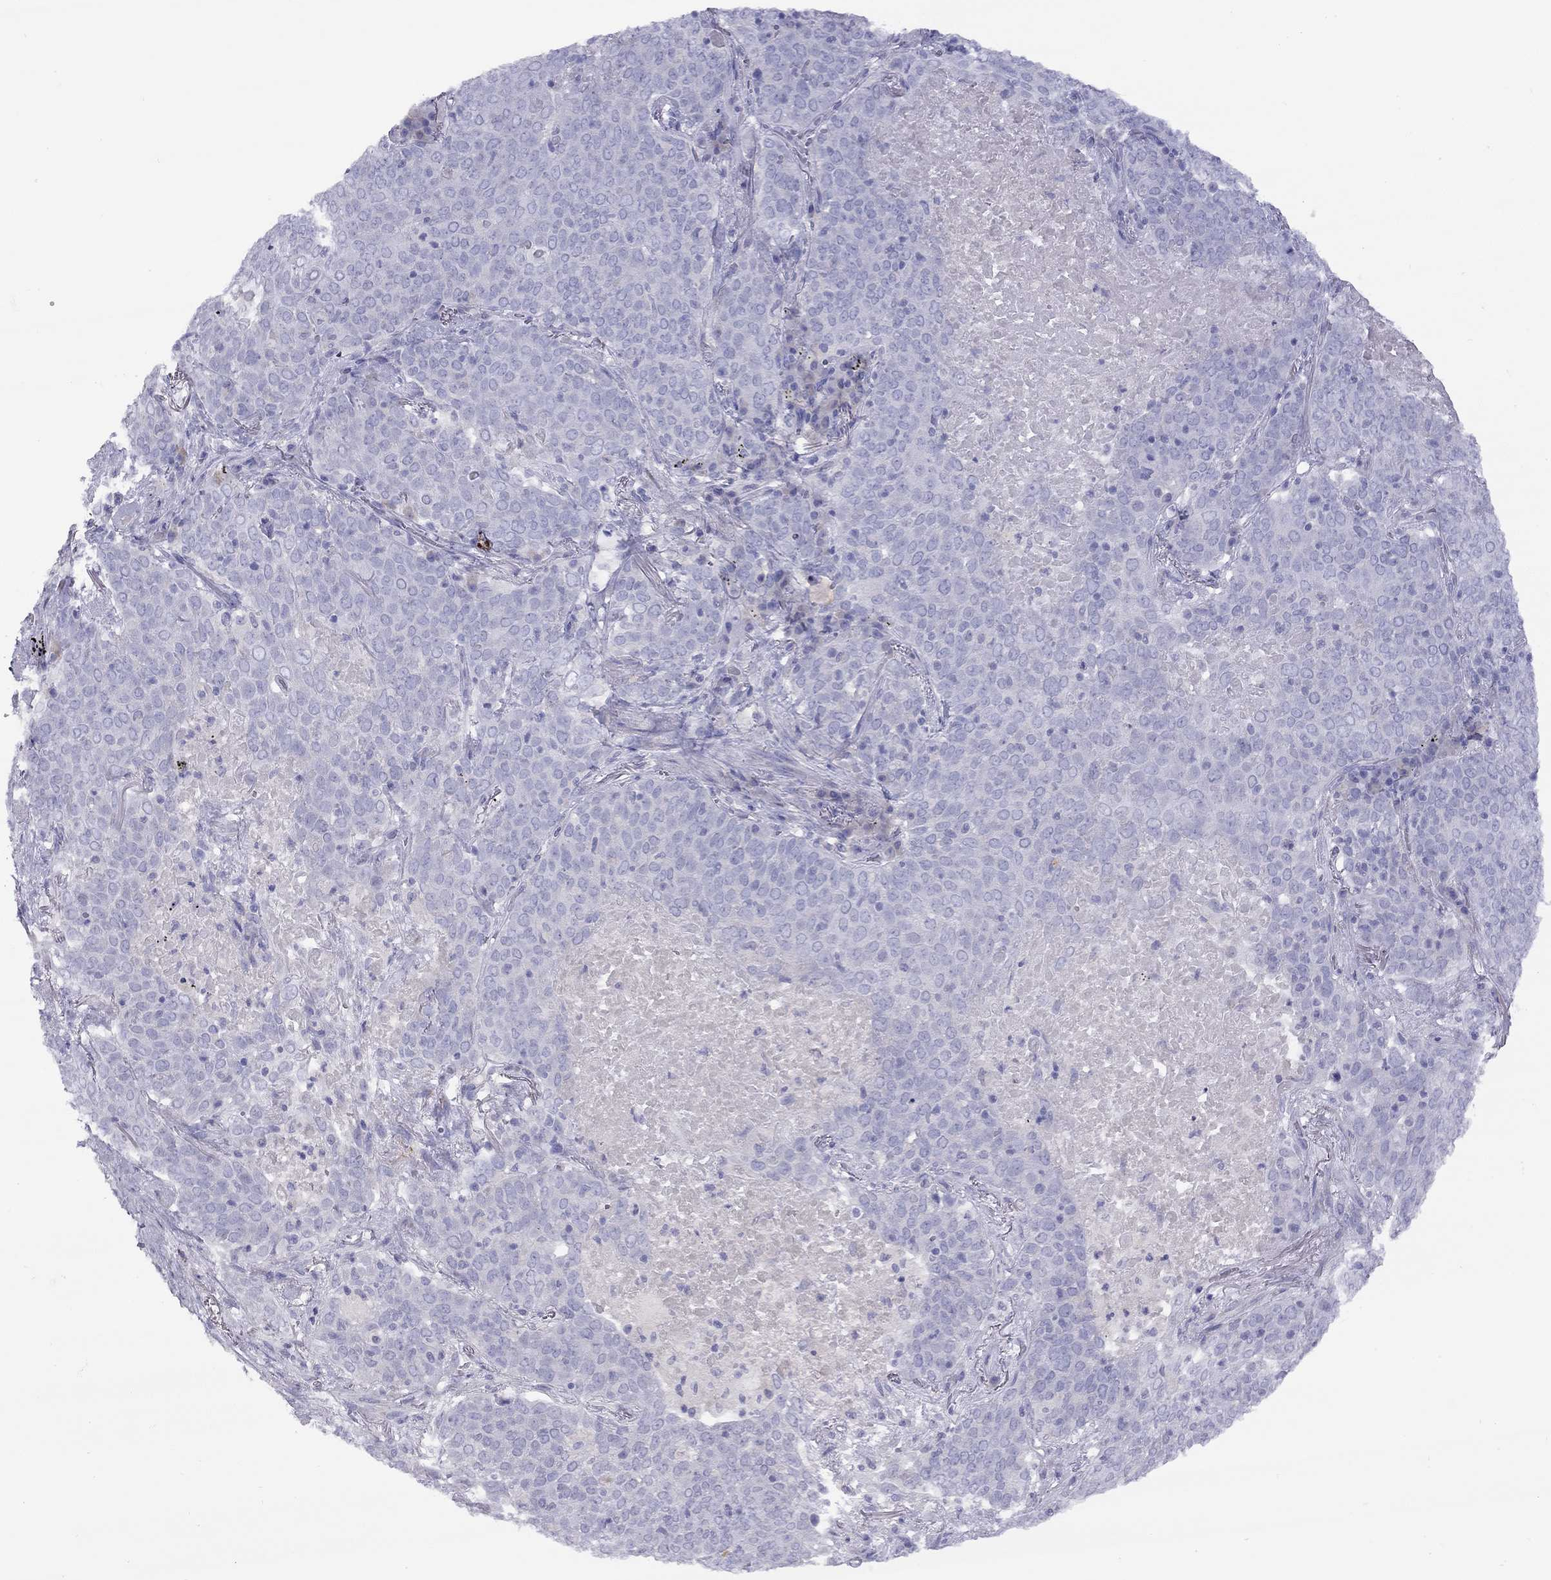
{"staining": {"intensity": "negative", "quantity": "none", "location": "none"}, "tissue": "lung cancer", "cell_type": "Tumor cells", "image_type": "cancer", "snomed": [{"axis": "morphology", "description": "Squamous cell carcinoma, NOS"}, {"axis": "topography", "description": "Lung"}], "caption": "The photomicrograph shows no staining of tumor cells in lung squamous cell carcinoma. (Immunohistochemistry, brightfield microscopy, high magnification).", "gene": "CPNE4", "patient": {"sex": "male", "age": 82}}